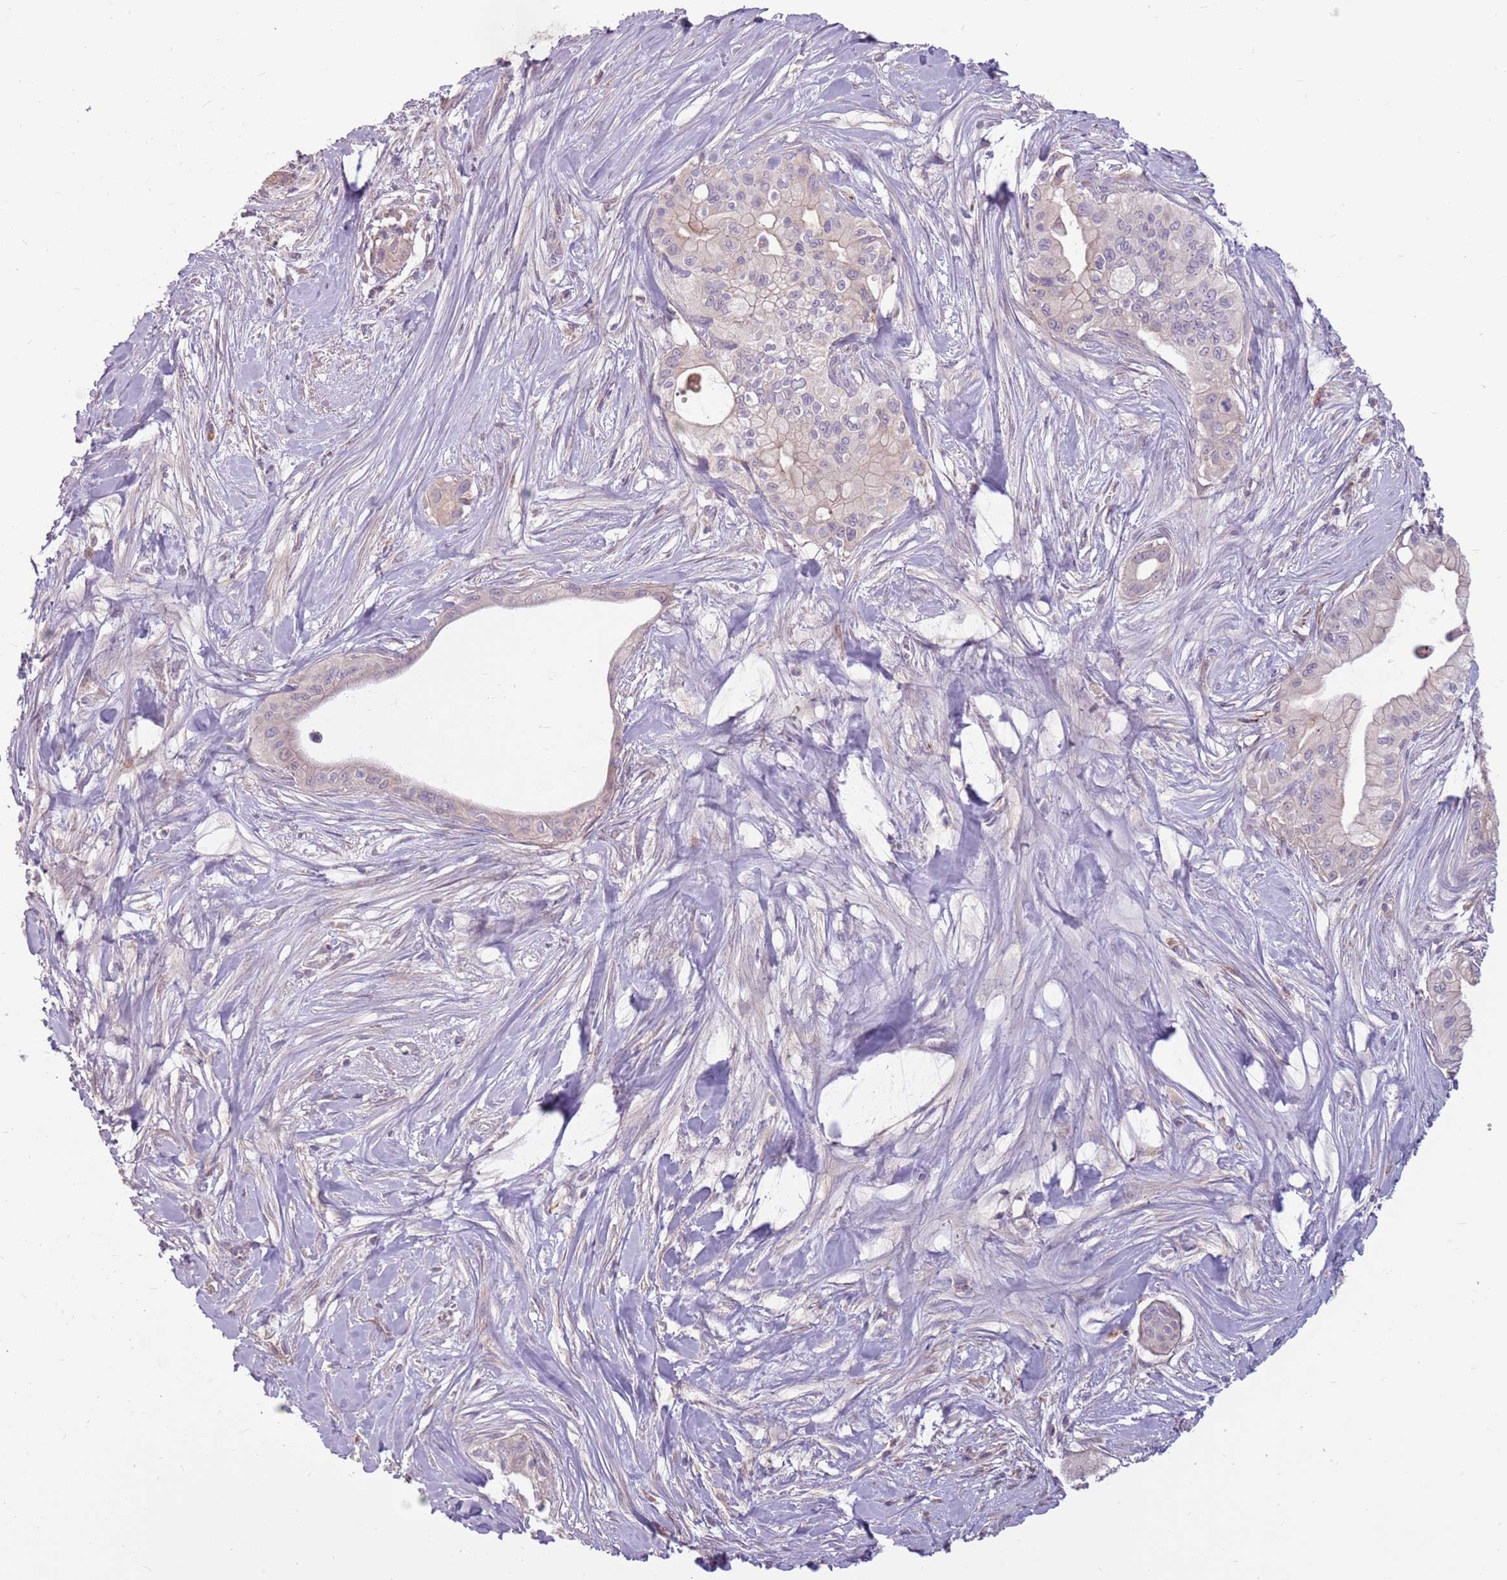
{"staining": {"intensity": "negative", "quantity": "none", "location": "none"}, "tissue": "pancreatic cancer", "cell_type": "Tumor cells", "image_type": "cancer", "snomed": [{"axis": "morphology", "description": "Adenocarcinoma, NOS"}, {"axis": "topography", "description": "Pancreas"}], "caption": "Tumor cells show no significant protein expression in pancreatic adenocarcinoma.", "gene": "ZNF530", "patient": {"sex": "male", "age": 78}}